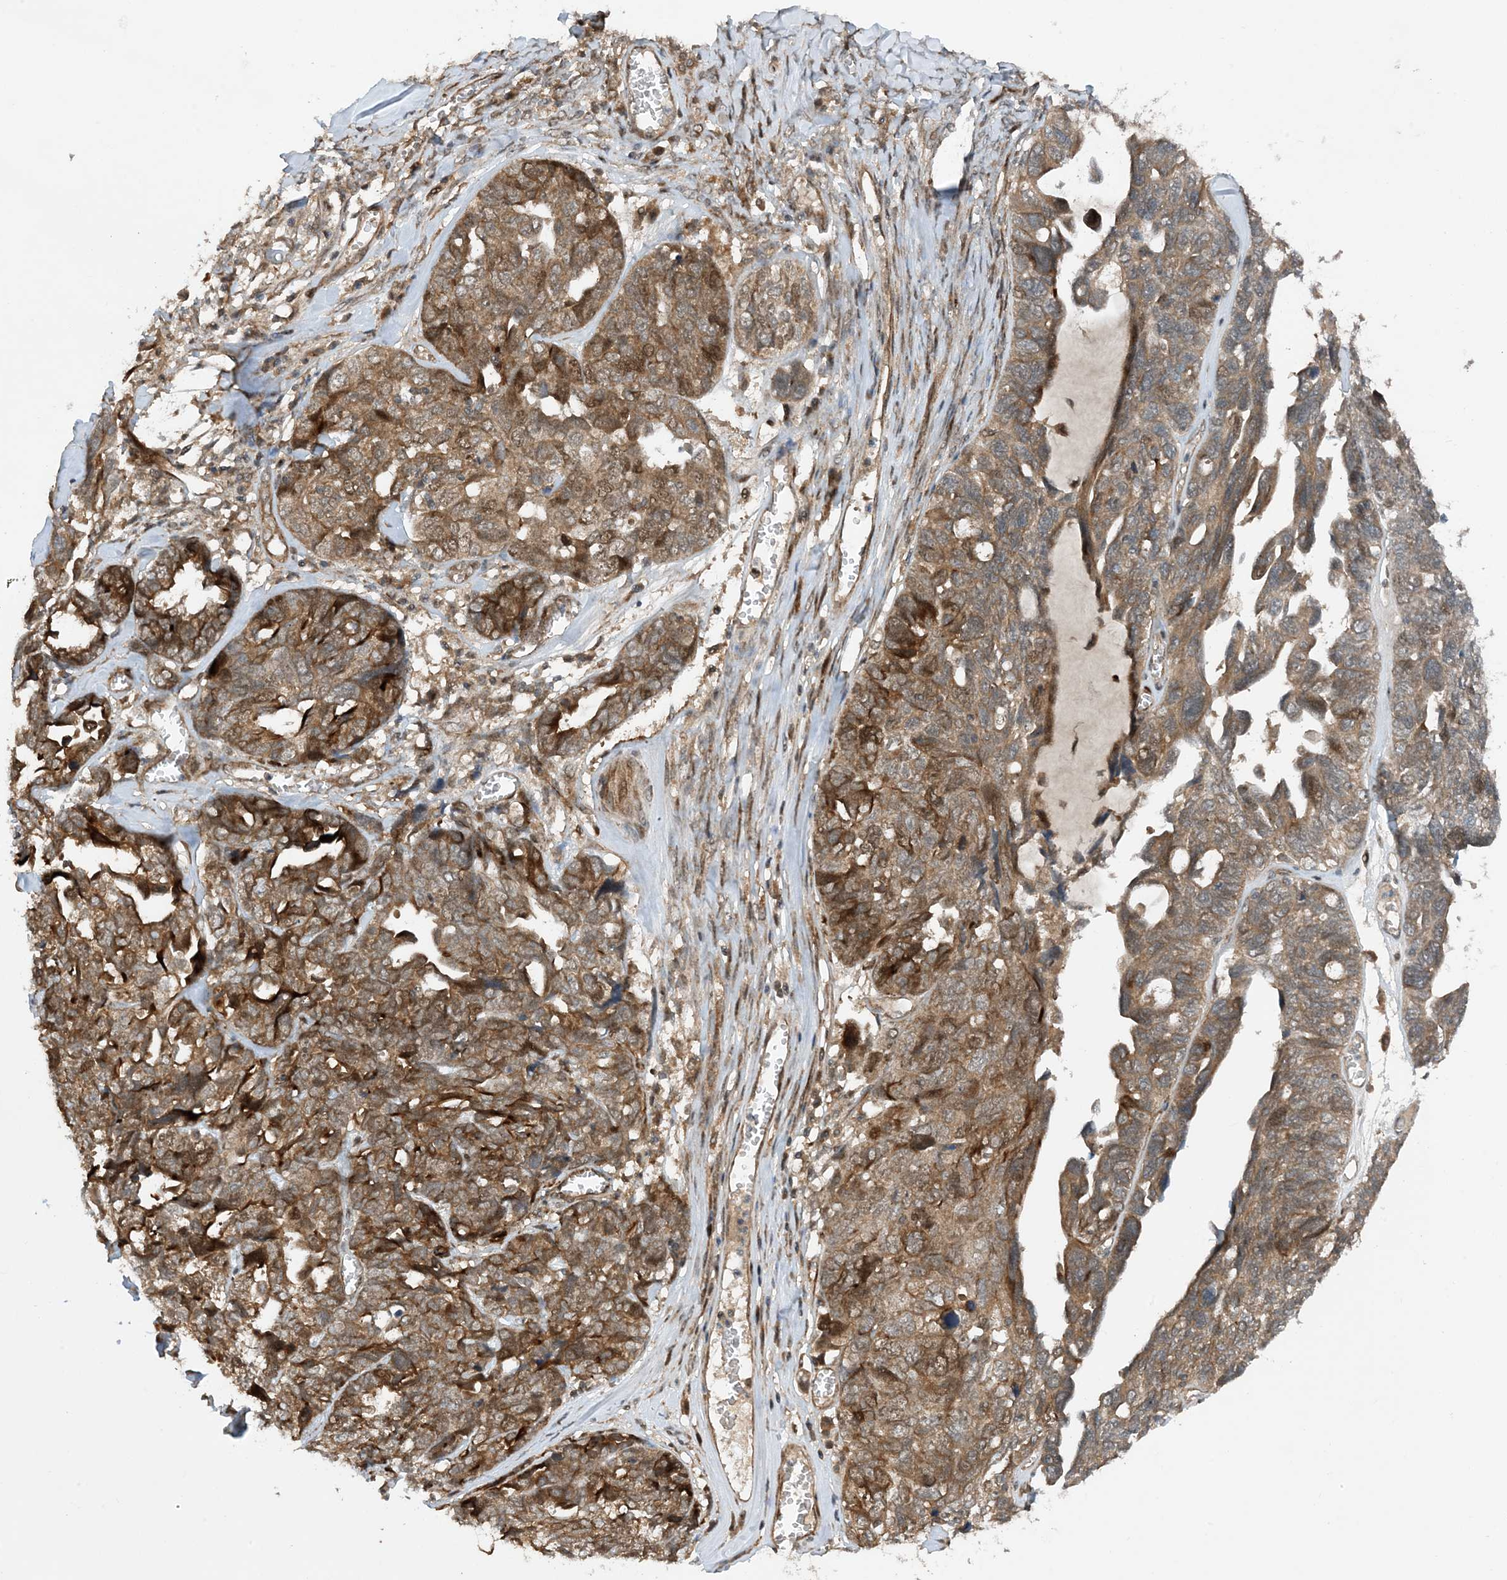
{"staining": {"intensity": "moderate", "quantity": "25%-75%", "location": "cytoplasmic/membranous"}, "tissue": "ovarian cancer", "cell_type": "Tumor cells", "image_type": "cancer", "snomed": [{"axis": "morphology", "description": "Cystadenocarcinoma, serous, NOS"}, {"axis": "topography", "description": "Ovary"}], "caption": "A brown stain labels moderate cytoplasmic/membranous positivity of a protein in ovarian serous cystadenocarcinoma tumor cells.", "gene": "HEMK1", "patient": {"sex": "female", "age": 79}}